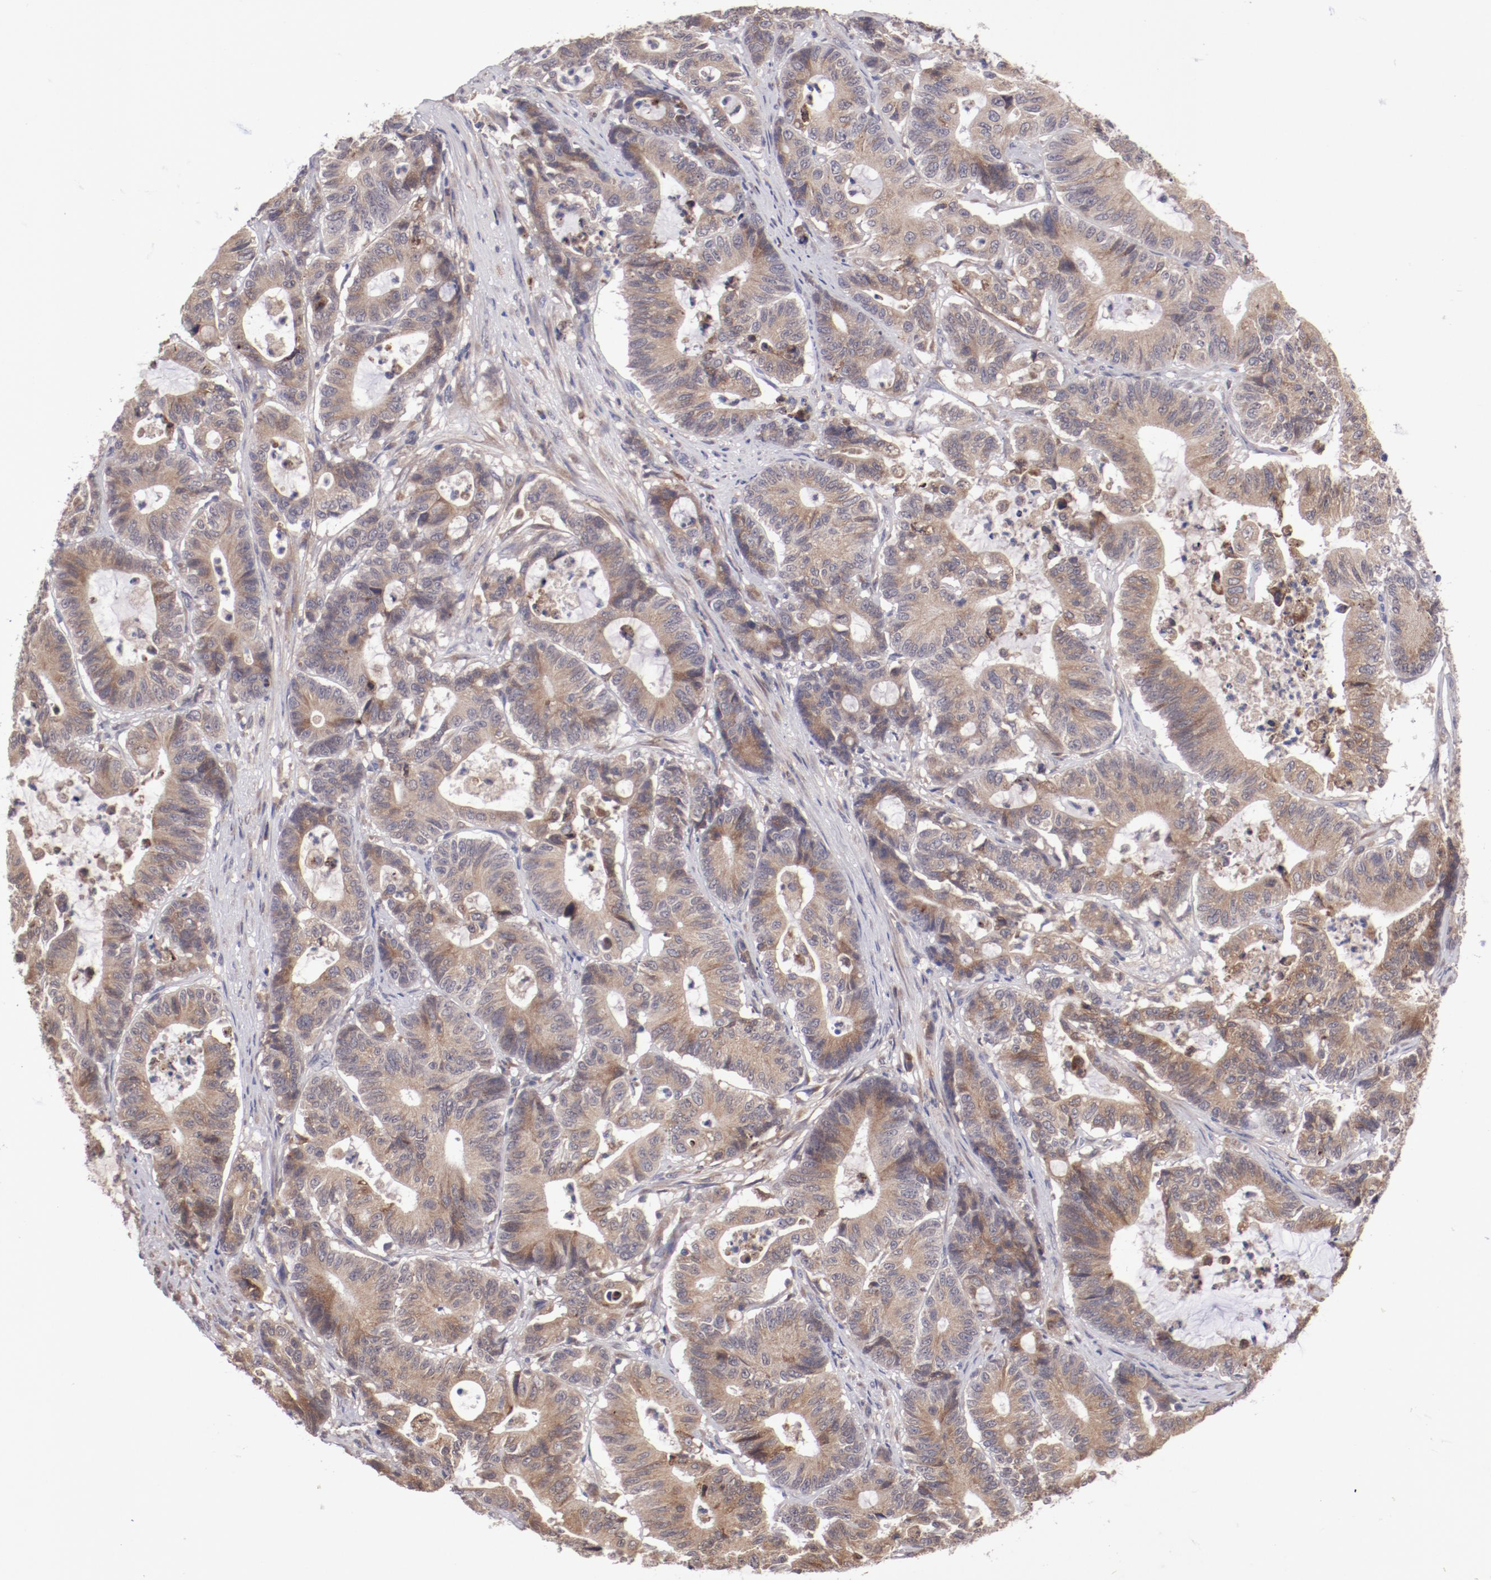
{"staining": {"intensity": "weak", "quantity": ">75%", "location": "cytoplasmic/membranous"}, "tissue": "colorectal cancer", "cell_type": "Tumor cells", "image_type": "cancer", "snomed": [{"axis": "morphology", "description": "Adenocarcinoma, NOS"}, {"axis": "topography", "description": "Colon"}], "caption": "Protein staining of colorectal cancer (adenocarcinoma) tissue shows weak cytoplasmic/membranous positivity in about >75% of tumor cells. Nuclei are stained in blue.", "gene": "IL12A", "patient": {"sex": "female", "age": 84}}